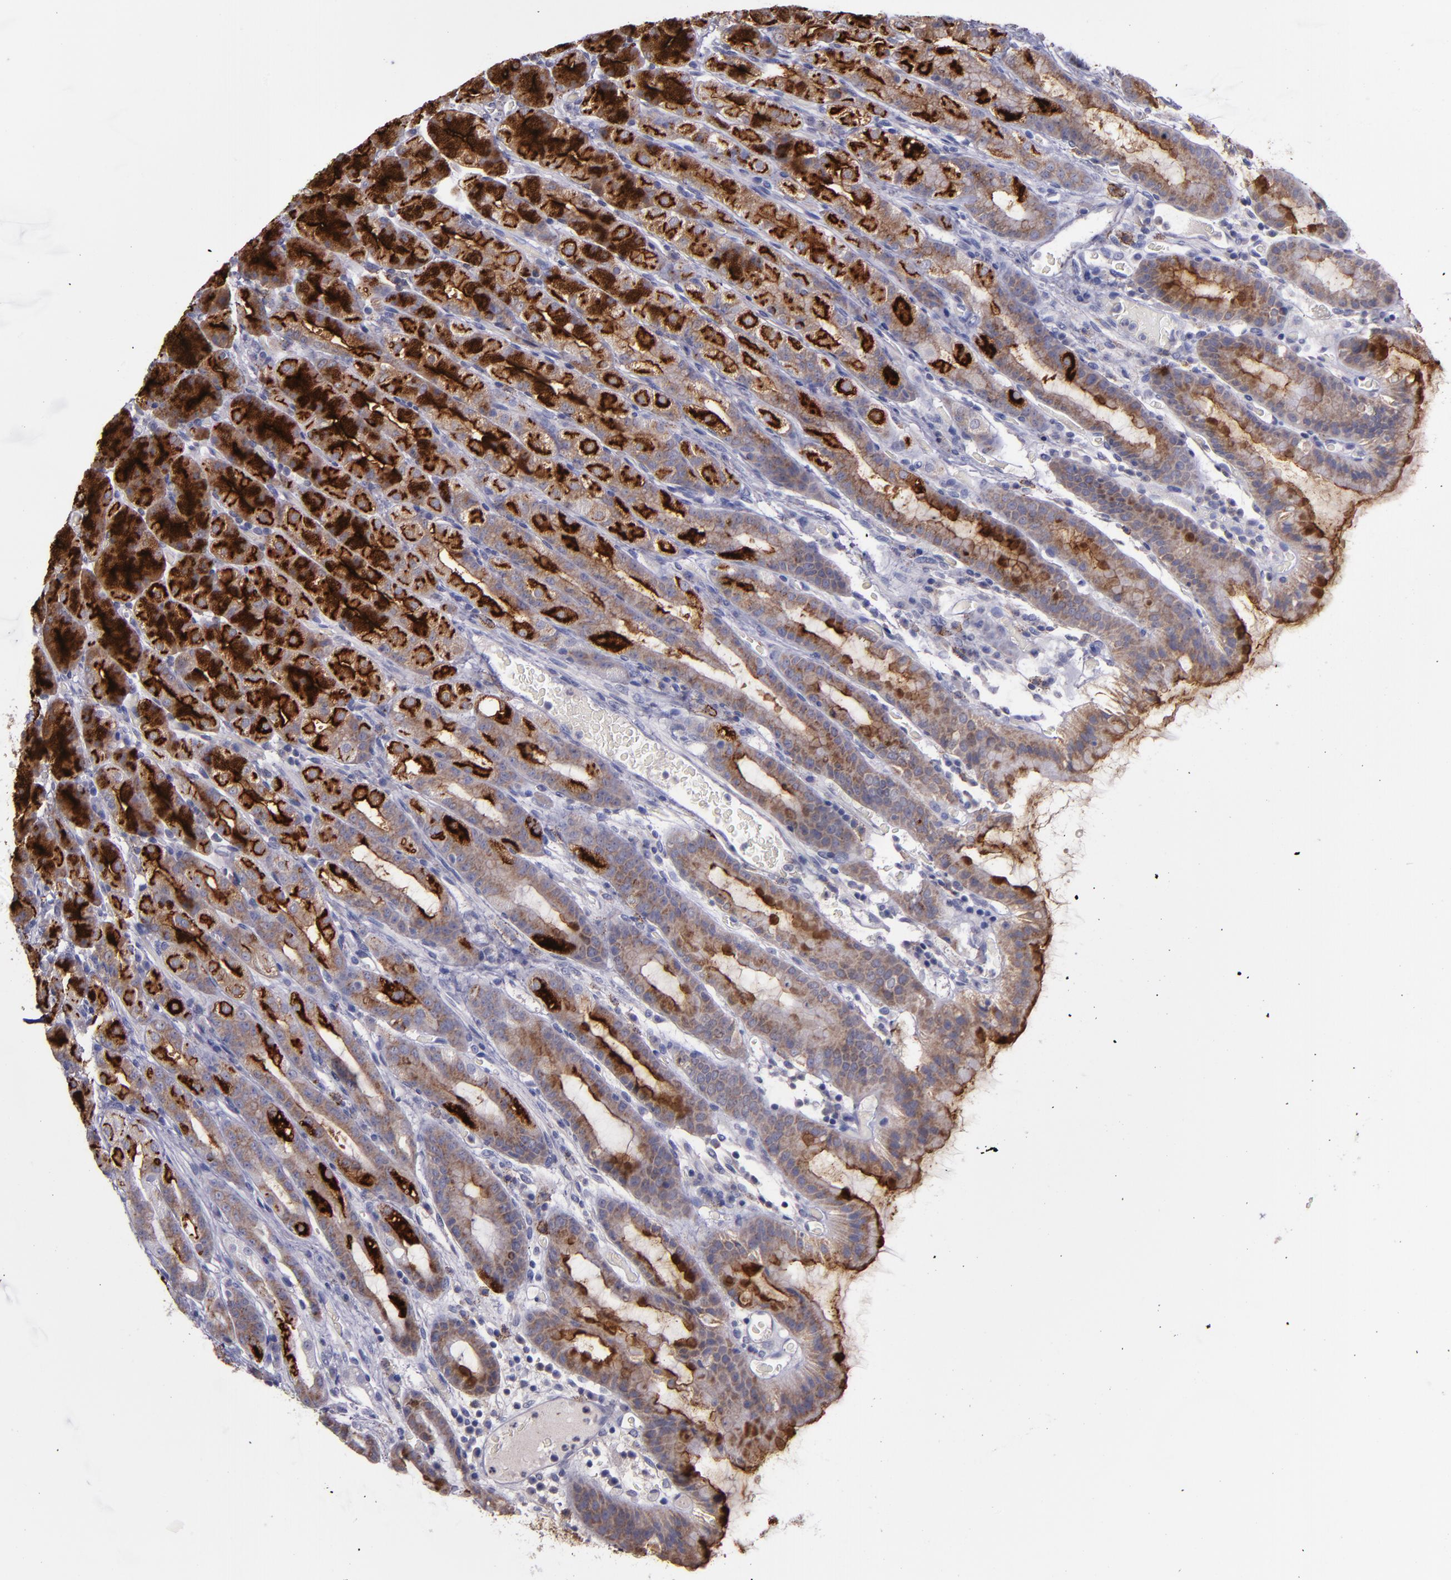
{"staining": {"intensity": "strong", "quantity": ">75%", "location": "cytoplasmic/membranous"}, "tissue": "stomach", "cell_type": "Glandular cells", "image_type": "normal", "snomed": [{"axis": "morphology", "description": "Normal tissue, NOS"}, {"axis": "topography", "description": "Stomach, upper"}], "caption": "This histopathology image displays normal stomach stained with immunohistochemistry to label a protein in brown. The cytoplasmic/membranous of glandular cells show strong positivity for the protein. Nuclei are counter-stained blue.", "gene": "MFGE8", "patient": {"sex": "male", "age": 68}}